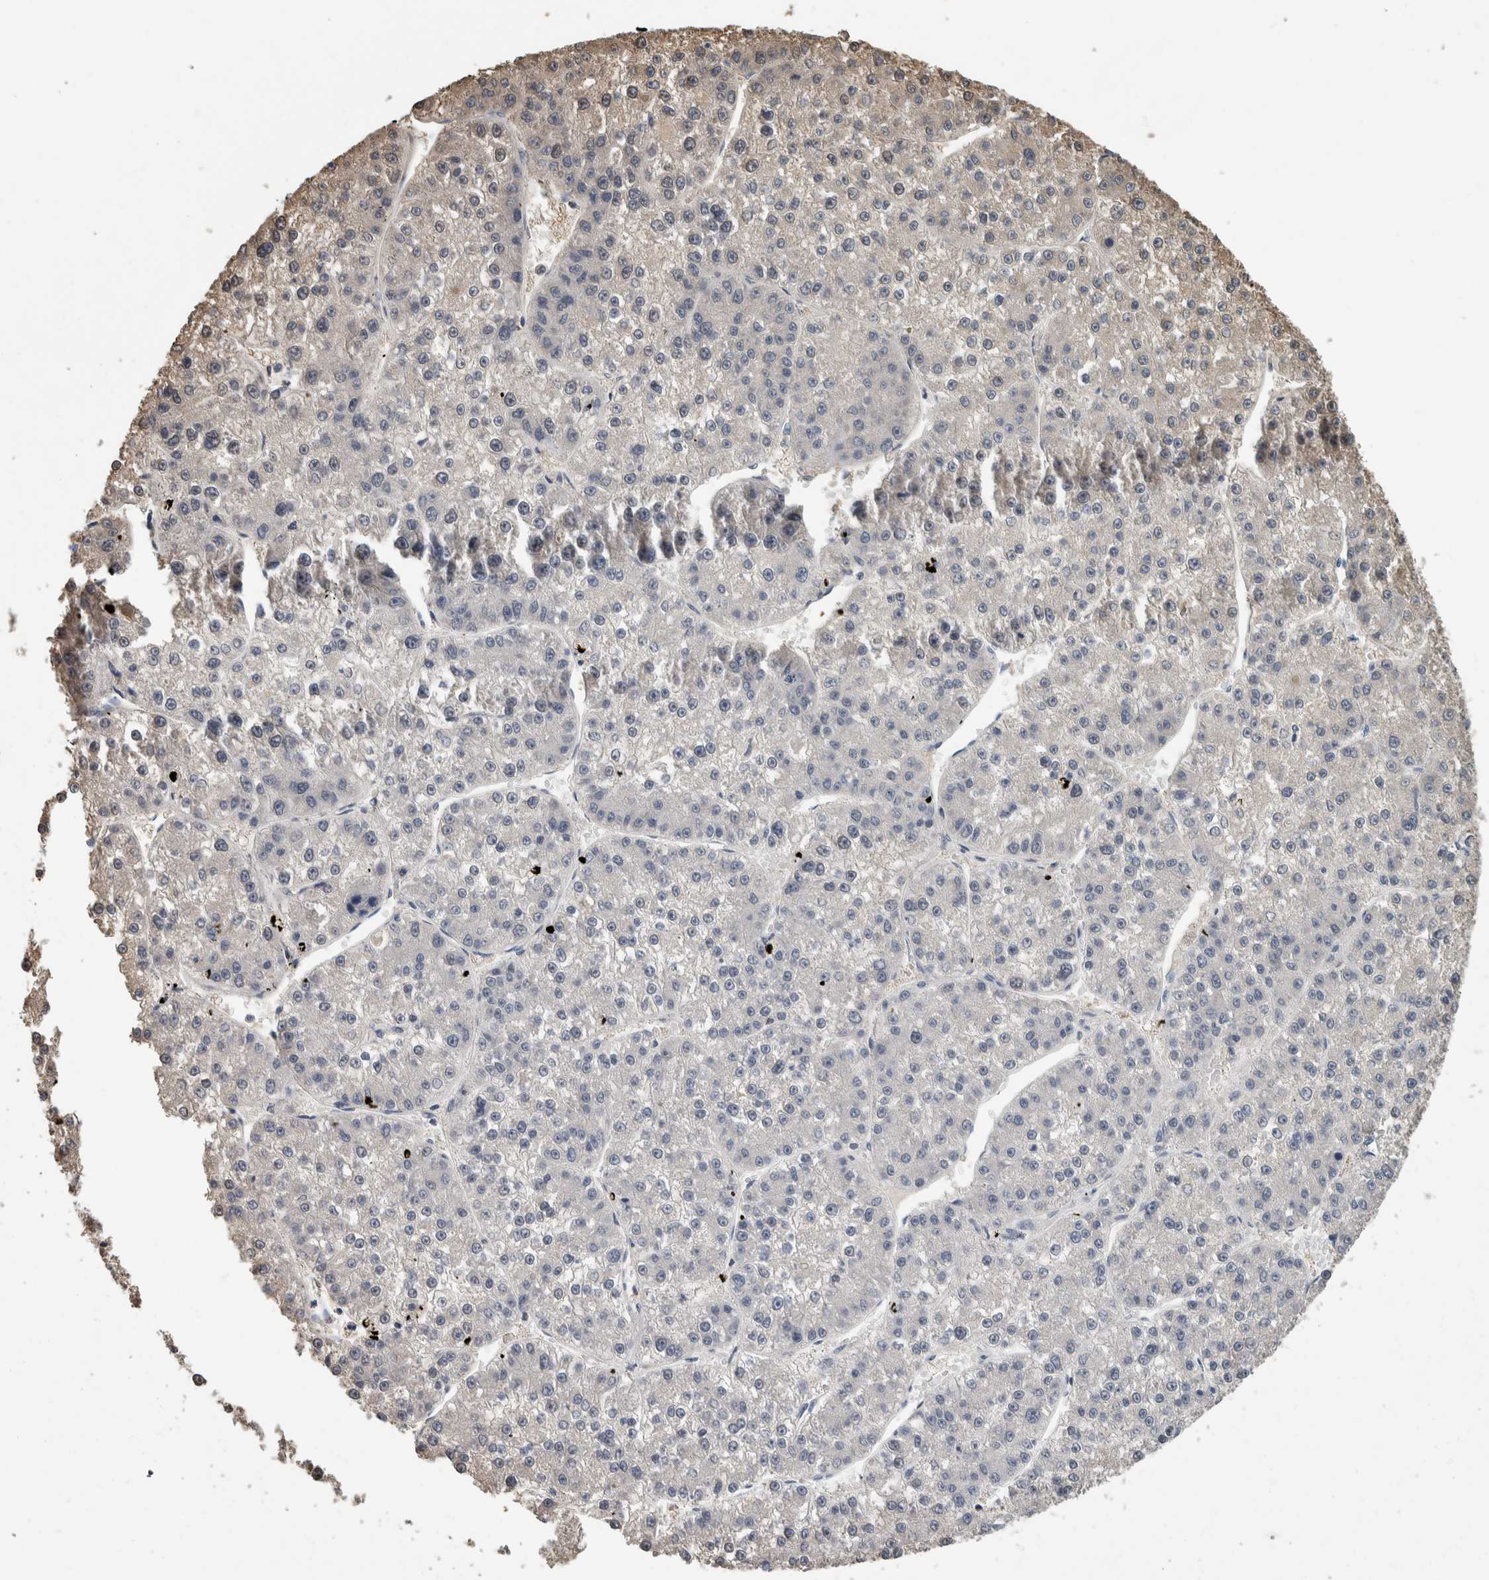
{"staining": {"intensity": "negative", "quantity": "none", "location": "none"}, "tissue": "liver cancer", "cell_type": "Tumor cells", "image_type": "cancer", "snomed": [{"axis": "morphology", "description": "Carcinoma, Hepatocellular, NOS"}, {"axis": "topography", "description": "Liver"}], "caption": "Liver cancer (hepatocellular carcinoma) was stained to show a protein in brown. There is no significant expression in tumor cells.", "gene": "CAVIN4", "patient": {"sex": "female", "age": 73}}